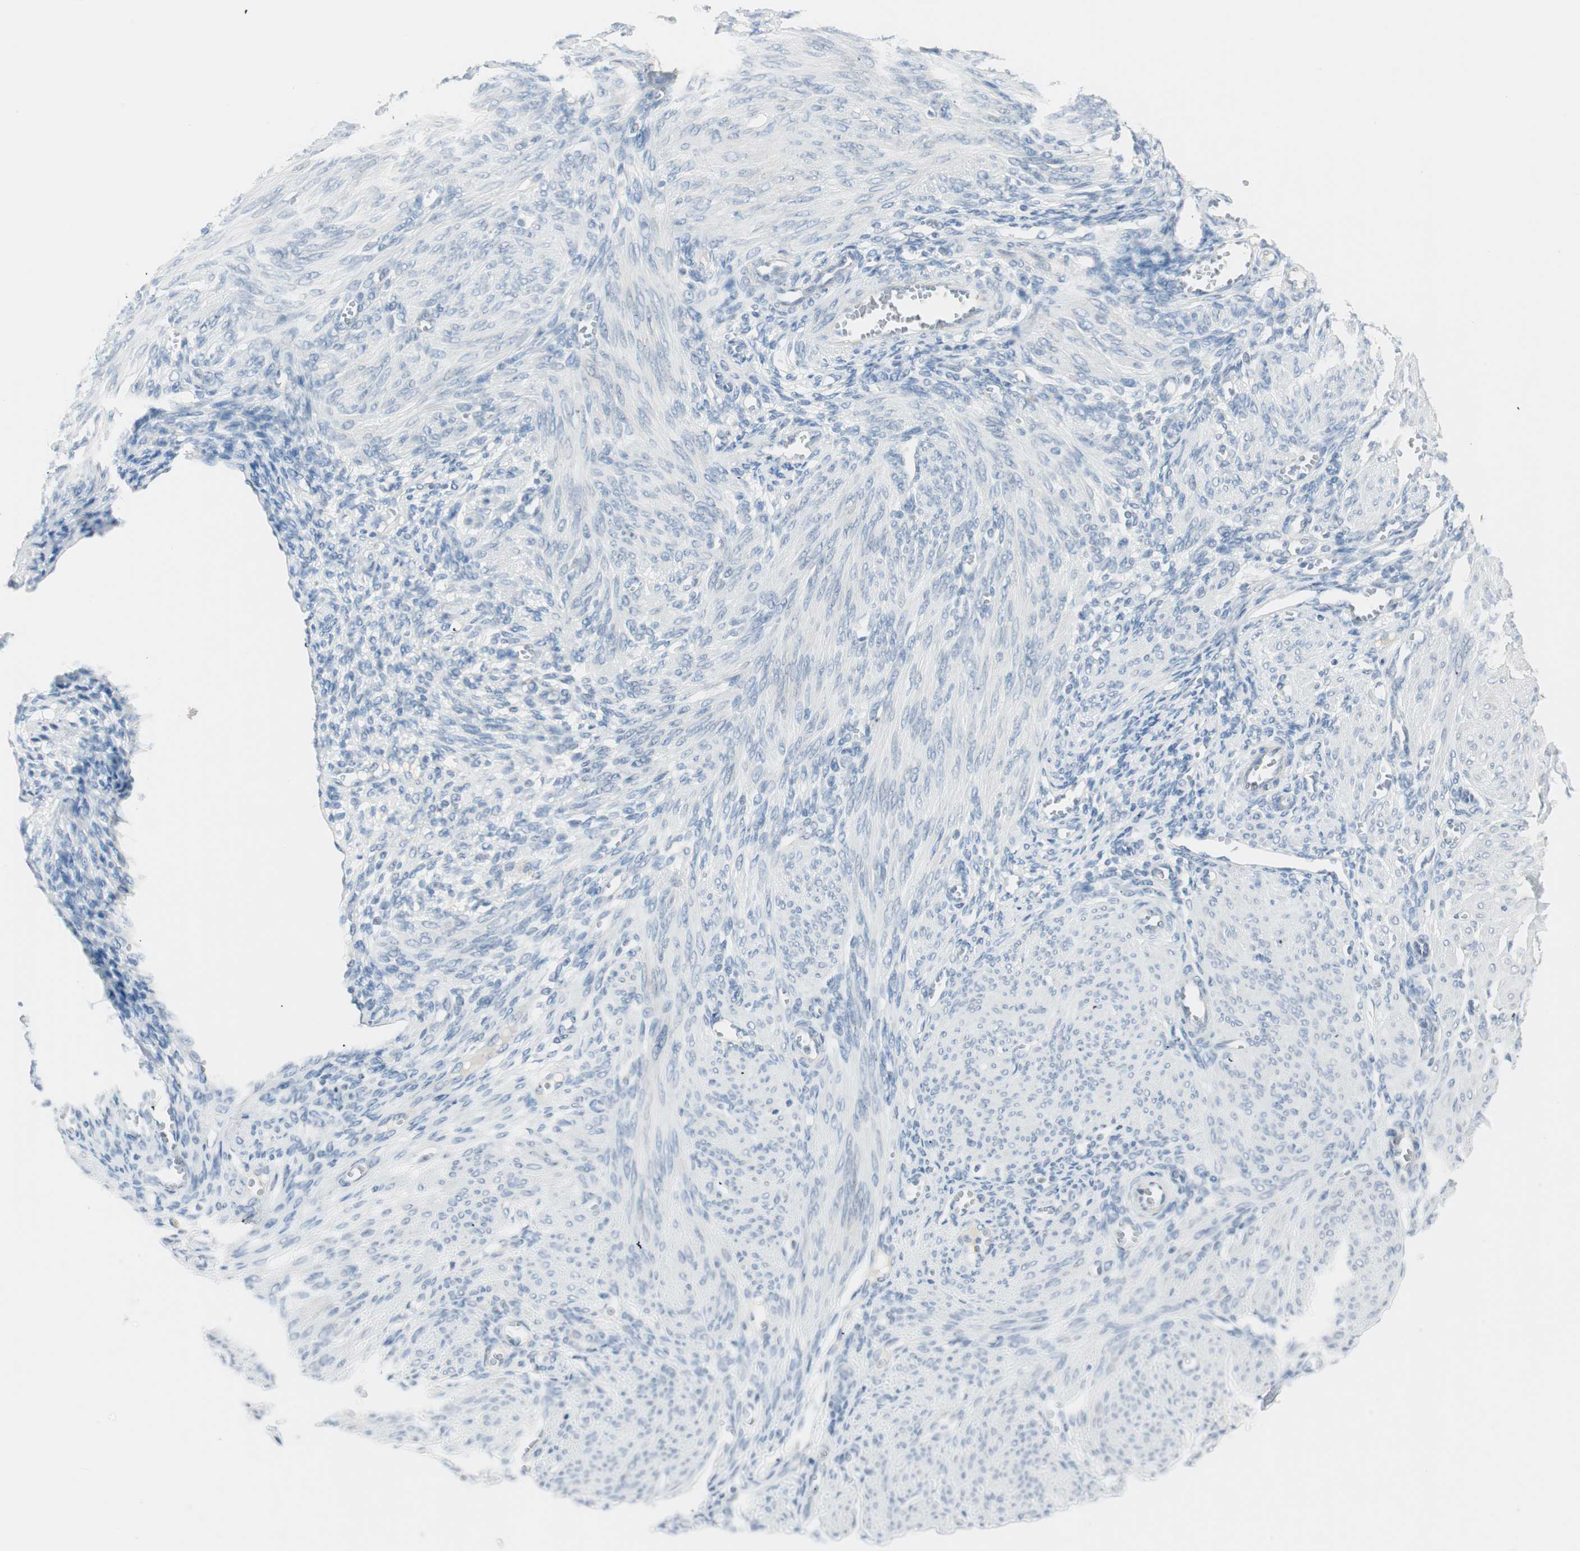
{"staining": {"intensity": "negative", "quantity": "none", "location": "none"}, "tissue": "endometrium", "cell_type": "Cells in endometrial stroma", "image_type": "normal", "snomed": [{"axis": "morphology", "description": "Normal tissue, NOS"}, {"axis": "topography", "description": "Endometrium"}], "caption": "Immunohistochemistry (IHC) histopathology image of normal endometrium: endometrium stained with DAB (3,3'-diaminobenzidine) demonstrates no significant protein staining in cells in endometrial stroma.", "gene": "MLLT10", "patient": {"sex": "female", "age": 72}}